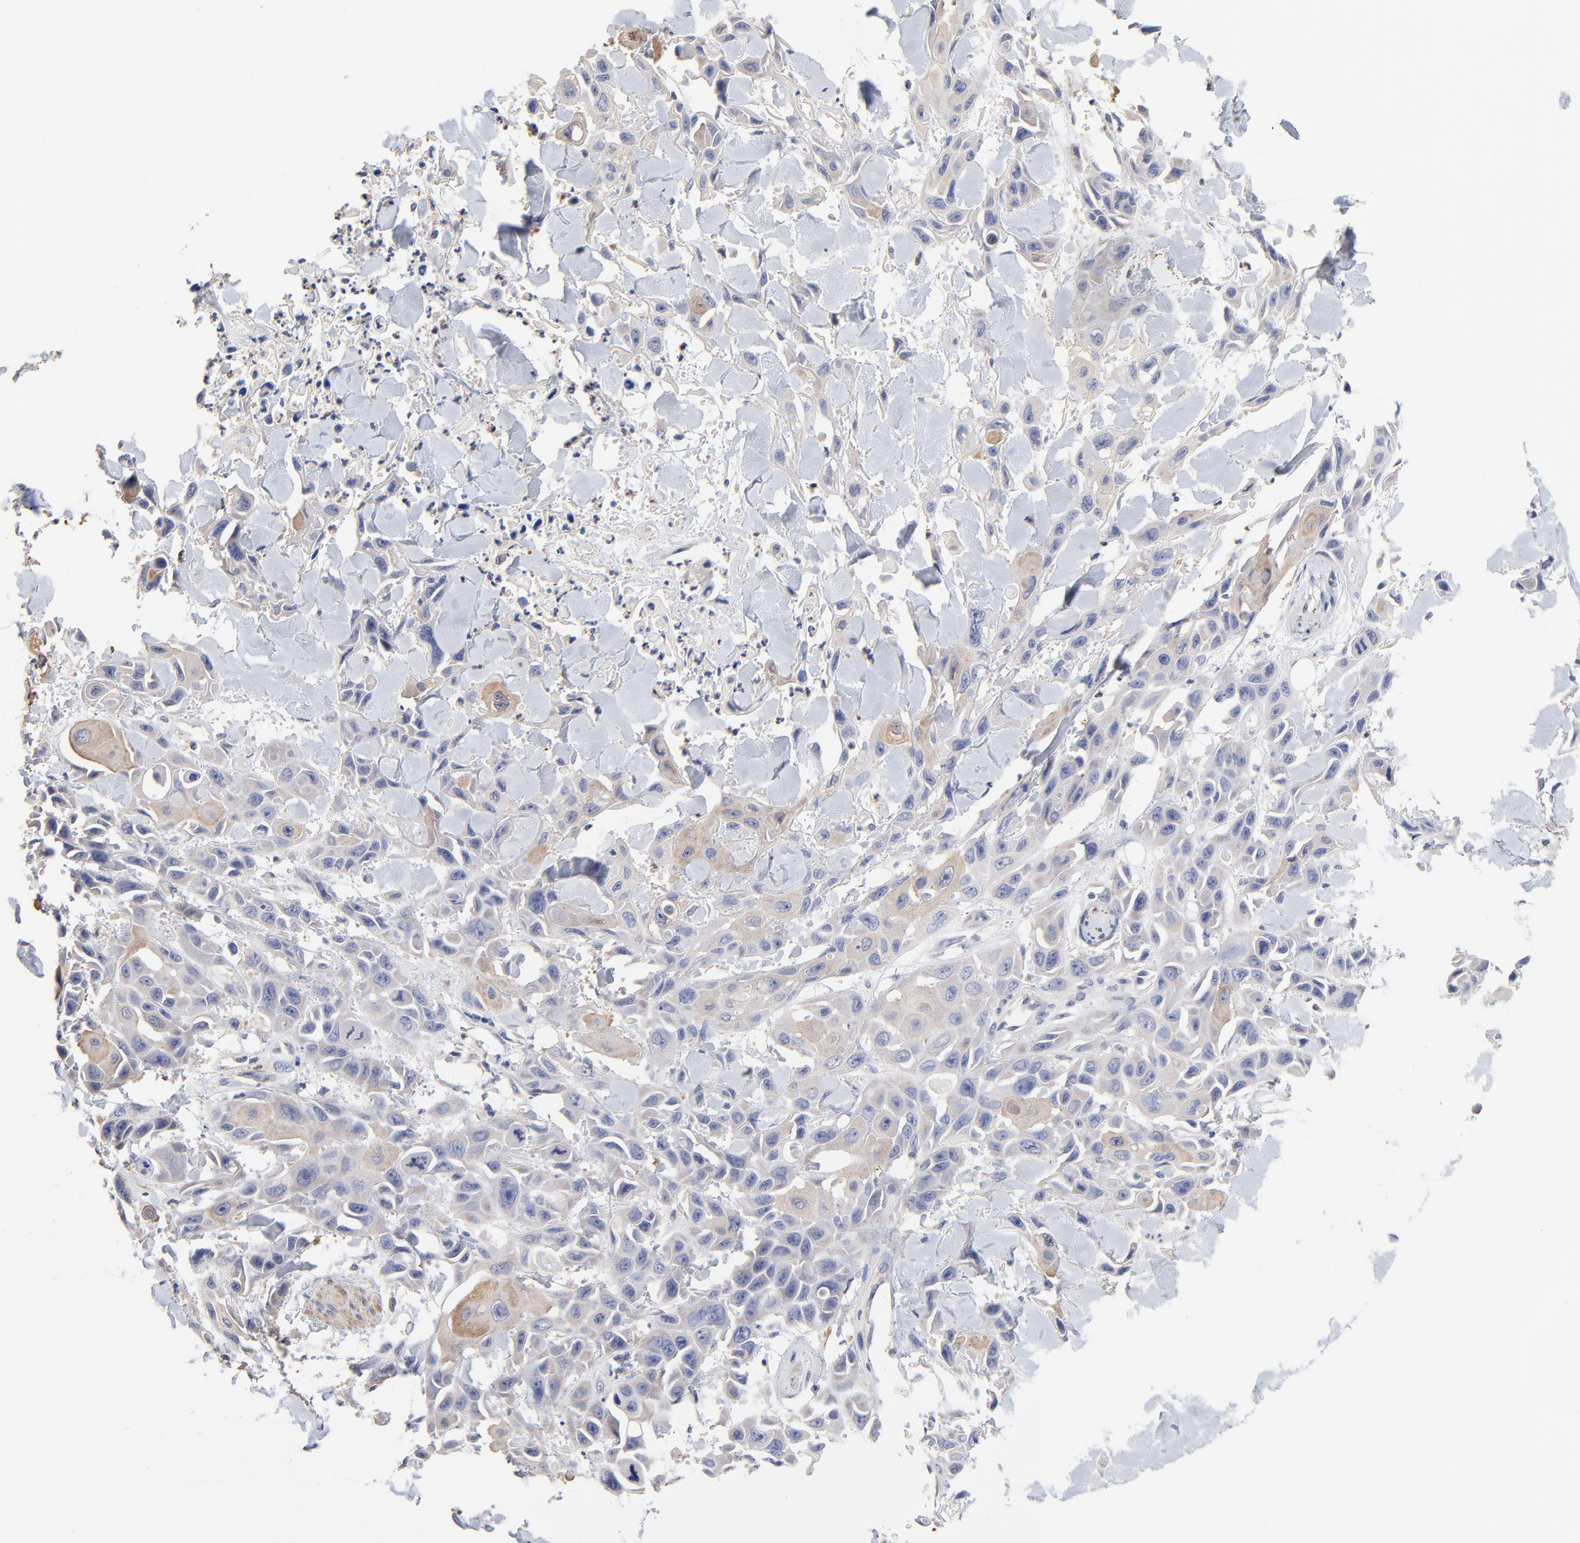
{"staining": {"intensity": "weak", "quantity": "25%-75%", "location": "cytoplasmic/membranous"}, "tissue": "skin cancer", "cell_type": "Tumor cells", "image_type": "cancer", "snomed": [{"axis": "morphology", "description": "Squamous cell carcinoma, NOS"}, {"axis": "topography", "description": "Skin"}, {"axis": "topography", "description": "Anal"}], "caption": "About 25%-75% of tumor cells in squamous cell carcinoma (skin) display weak cytoplasmic/membranous protein expression as visualized by brown immunohistochemical staining.", "gene": "TWNK", "patient": {"sex": "female", "age": 55}}